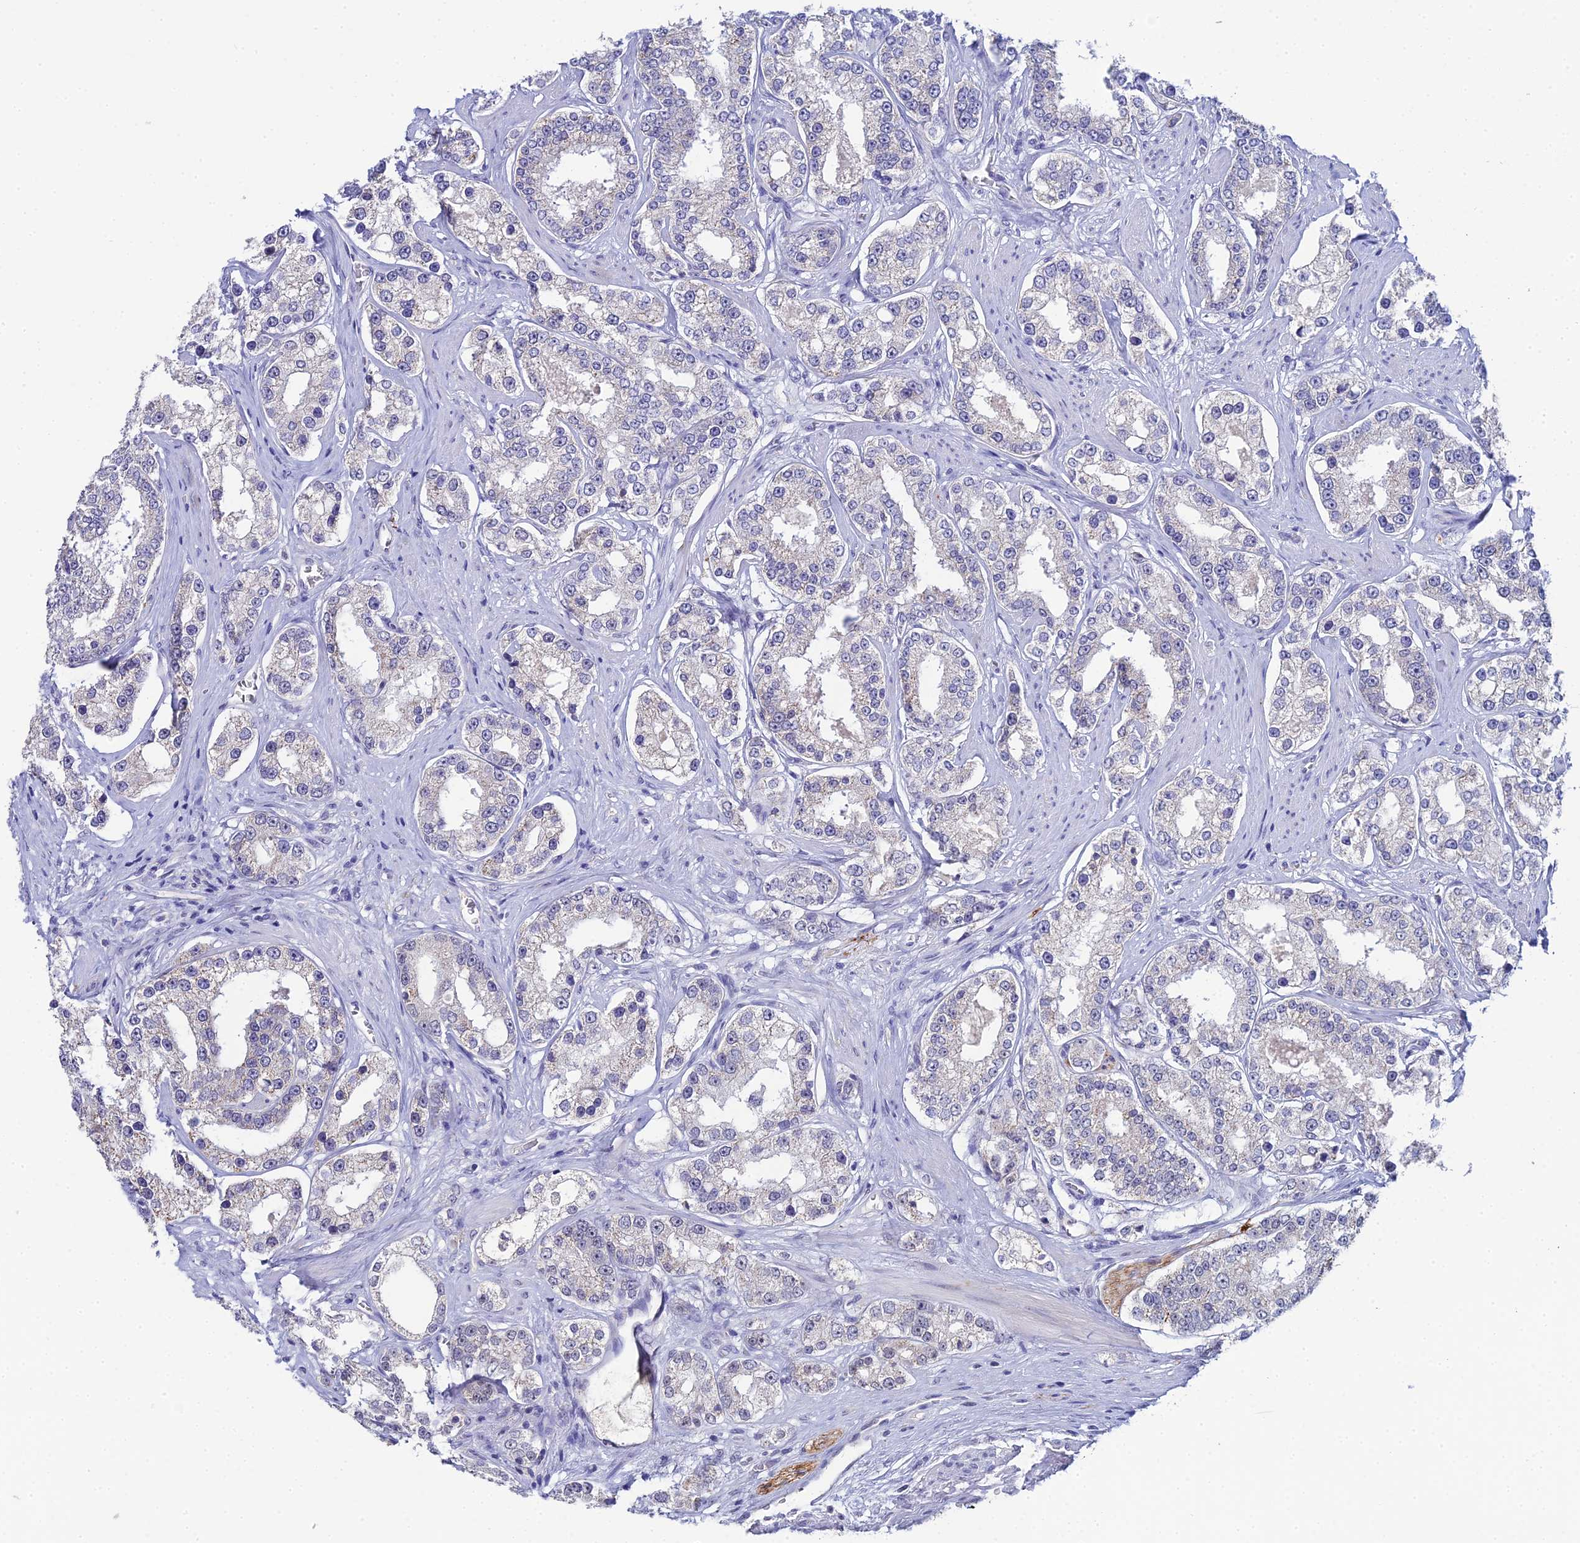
{"staining": {"intensity": "negative", "quantity": "none", "location": "none"}, "tissue": "prostate cancer", "cell_type": "Tumor cells", "image_type": "cancer", "snomed": [{"axis": "morphology", "description": "Normal tissue, NOS"}, {"axis": "morphology", "description": "Adenocarcinoma, High grade"}, {"axis": "topography", "description": "Prostate"}], "caption": "Human prostate cancer (high-grade adenocarcinoma) stained for a protein using IHC exhibits no expression in tumor cells.", "gene": "PLPP4", "patient": {"sex": "male", "age": 83}}